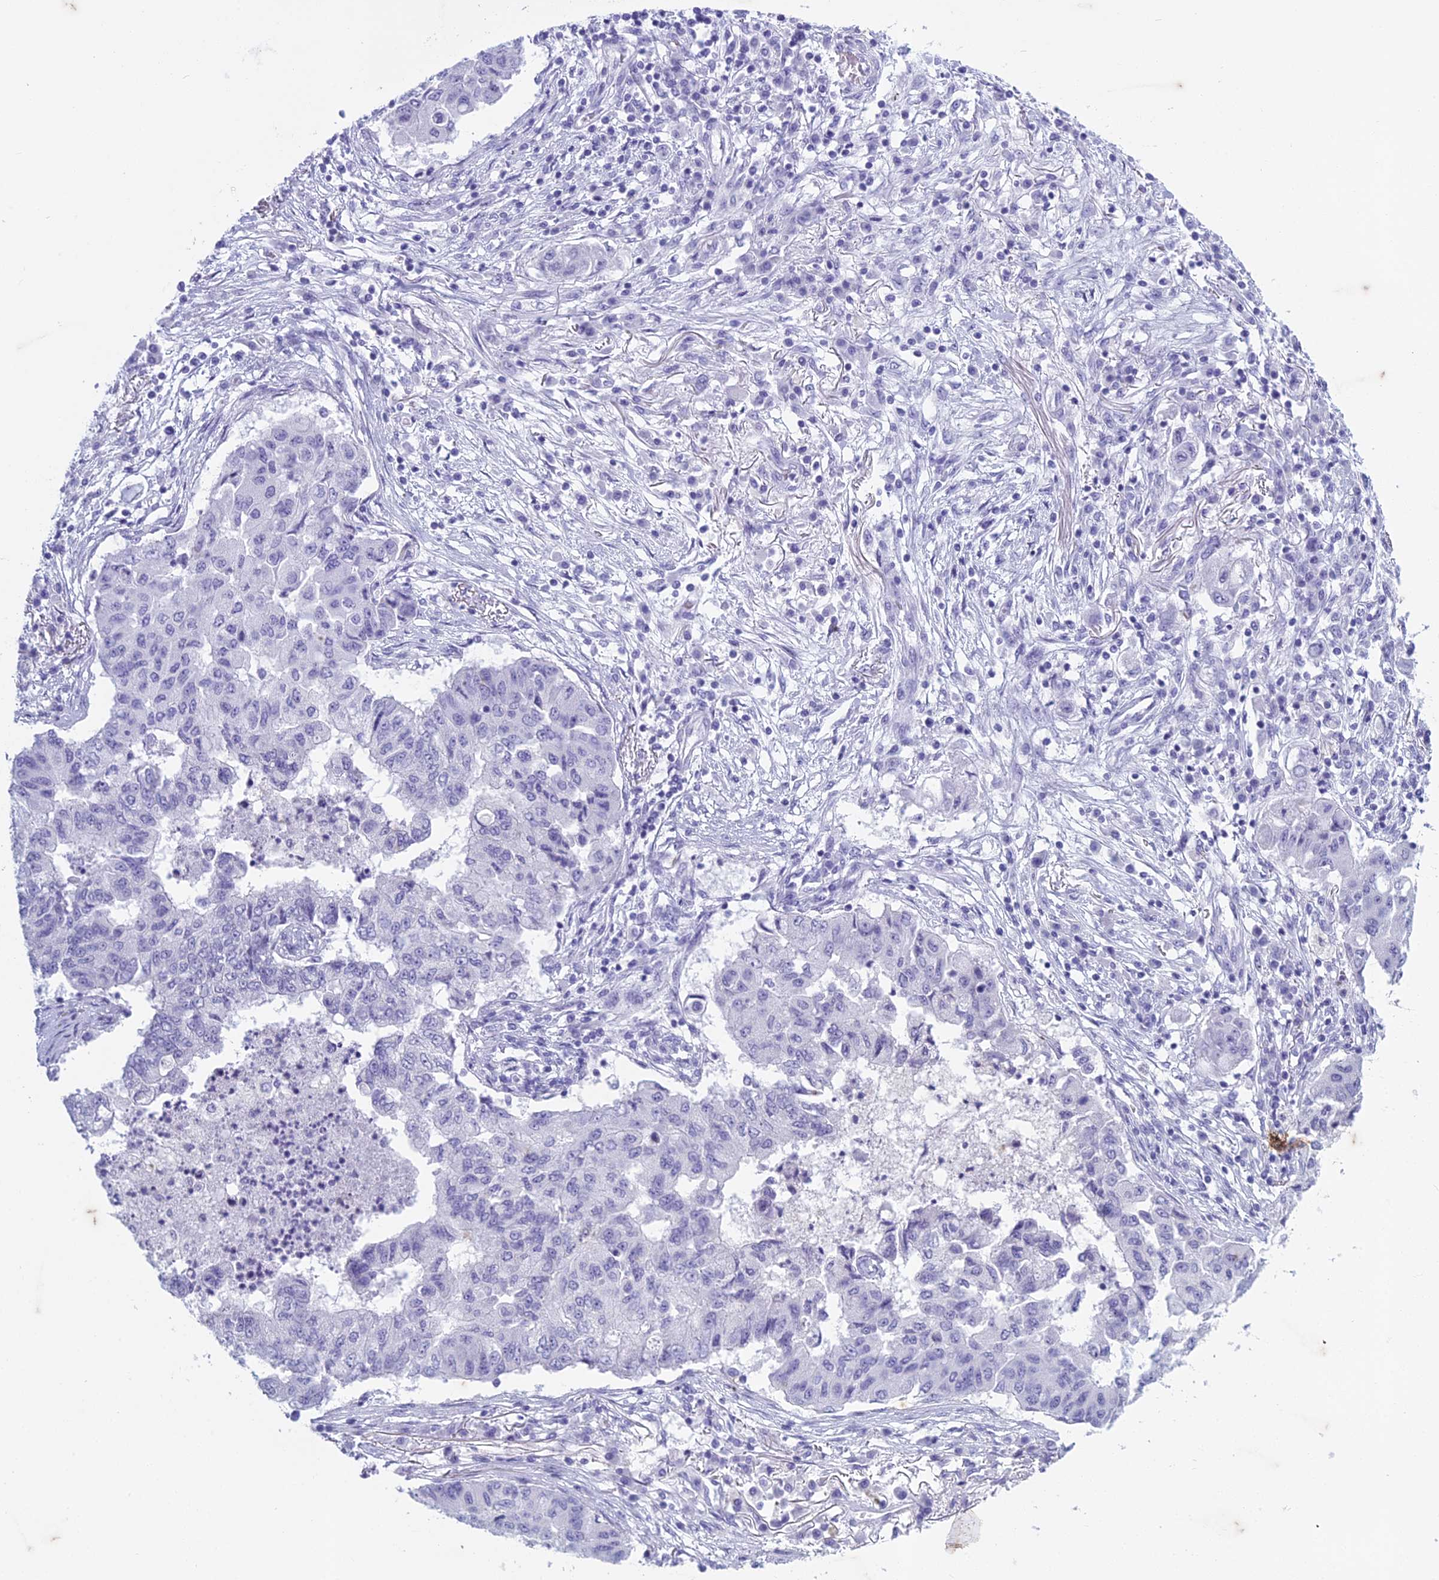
{"staining": {"intensity": "negative", "quantity": "none", "location": "none"}, "tissue": "lung cancer", "cell_type": "Tumor cells", "image_type": "cancer", "snomed": [{"axis": "morphology", "description": "Squamous cell carcinoma, NOS"}, {"axis": "topography", "description": "Lung"}], "caption": "This is an IHC micrograph of human lung cancer (squamous cell carcinoma). There is no staining in tumor cells.", "gene": "HMGB4", "patient": {"sex": "male", "age": 74}}